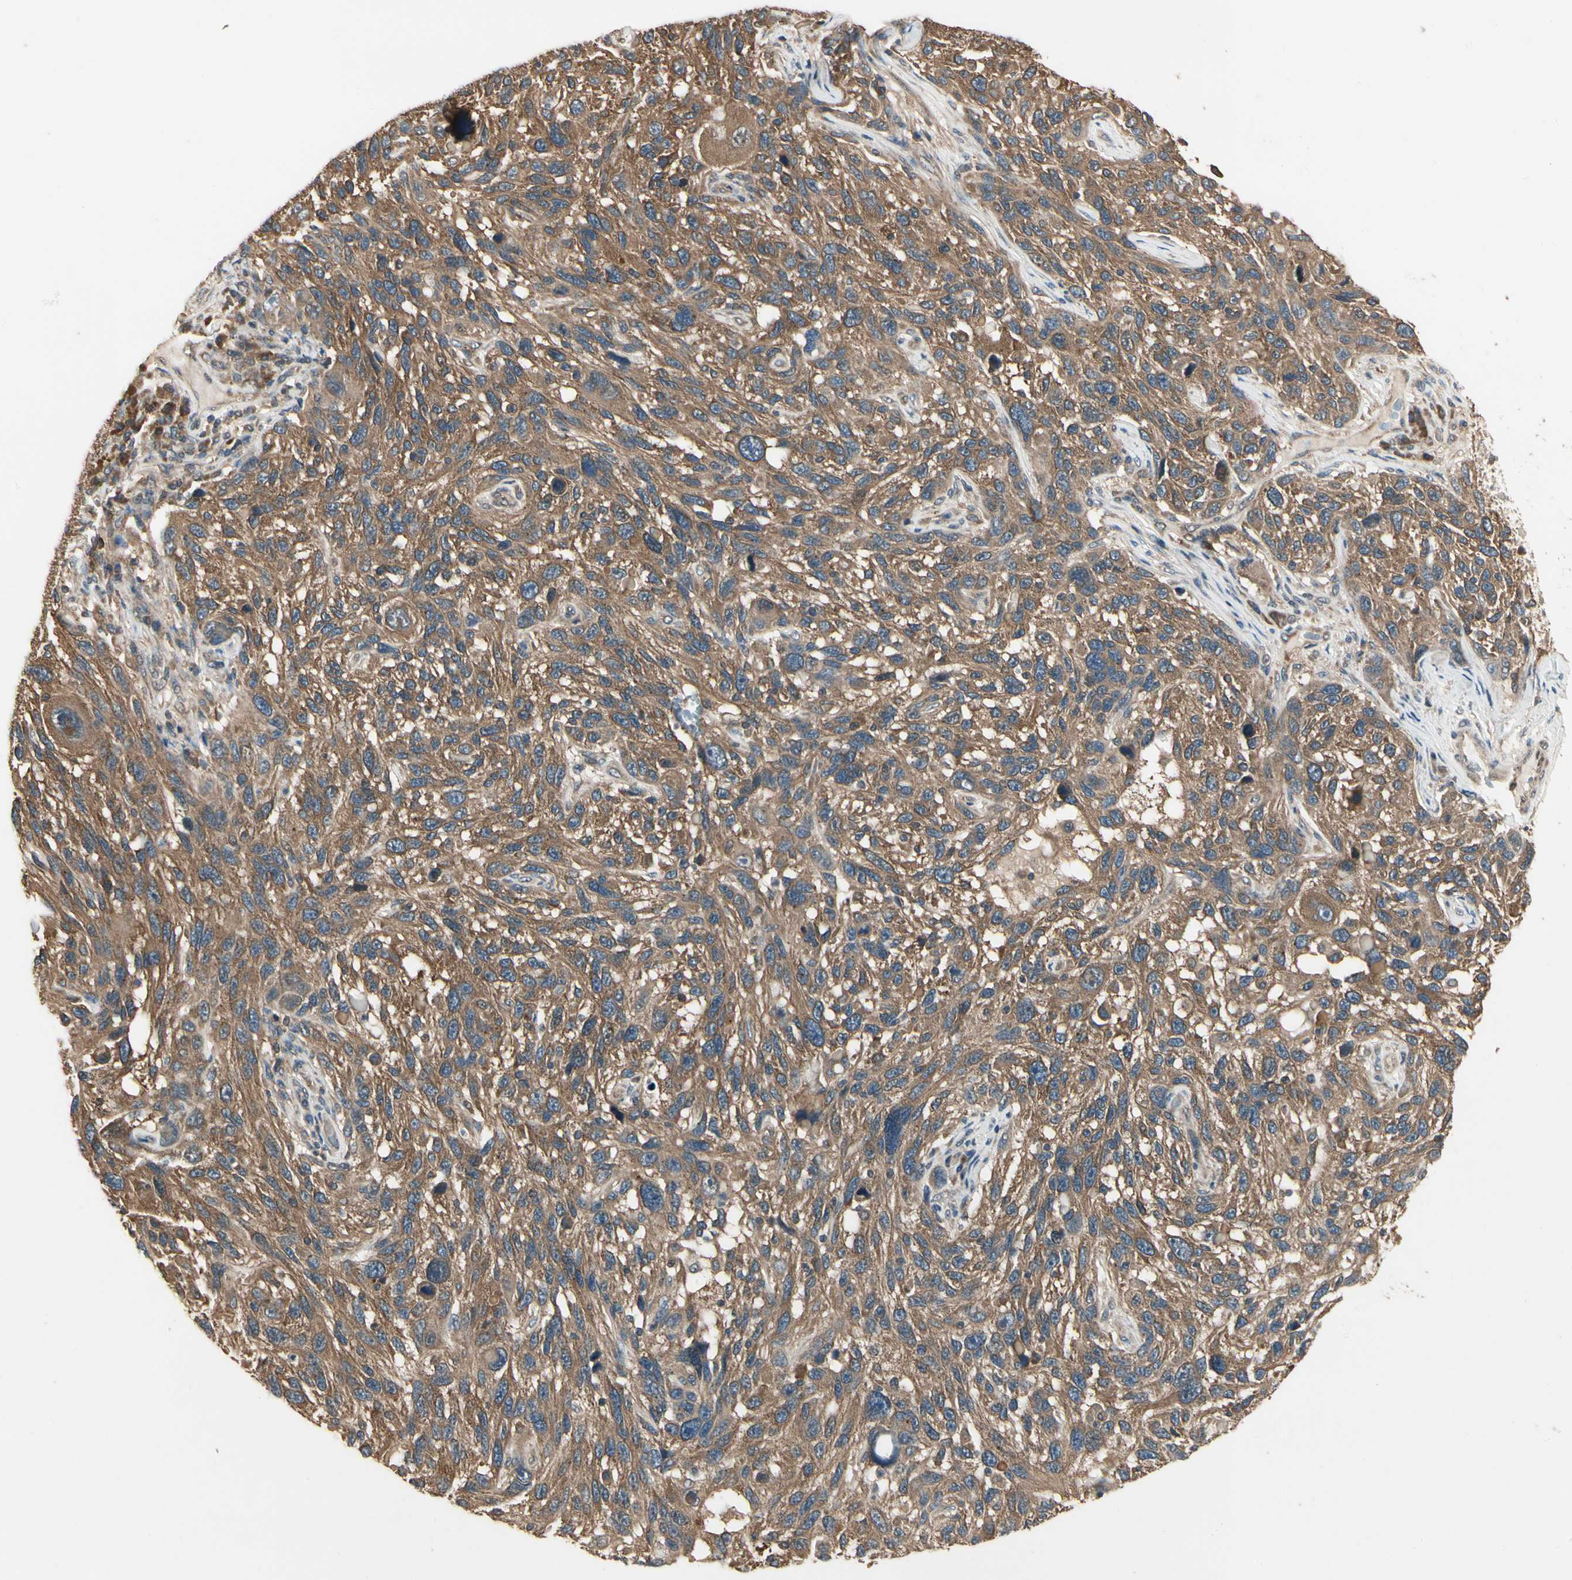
{"staining": {"intensity": "moderate", "quantity": ">75%", "location": "cytoplasmic/membranous"}, "tissue": "melanoma", "cell_type": "Tumor cells", "image_type": "cancer", "snomed": [{"axis": "morphology", "description": "Malignant melanoma, NOS"}, {"axis": "topography", "description": "Skin"}], "caption": "Protein staining reveals moderate cytoplasmic/membranous positivity in approximately >75% of tumor cells in malignant melanoma. The protein is shown in brown color, while the nuclei are stained blue.", "gene": "CCT7", "patient": {"sex": "male", "age": 53}}